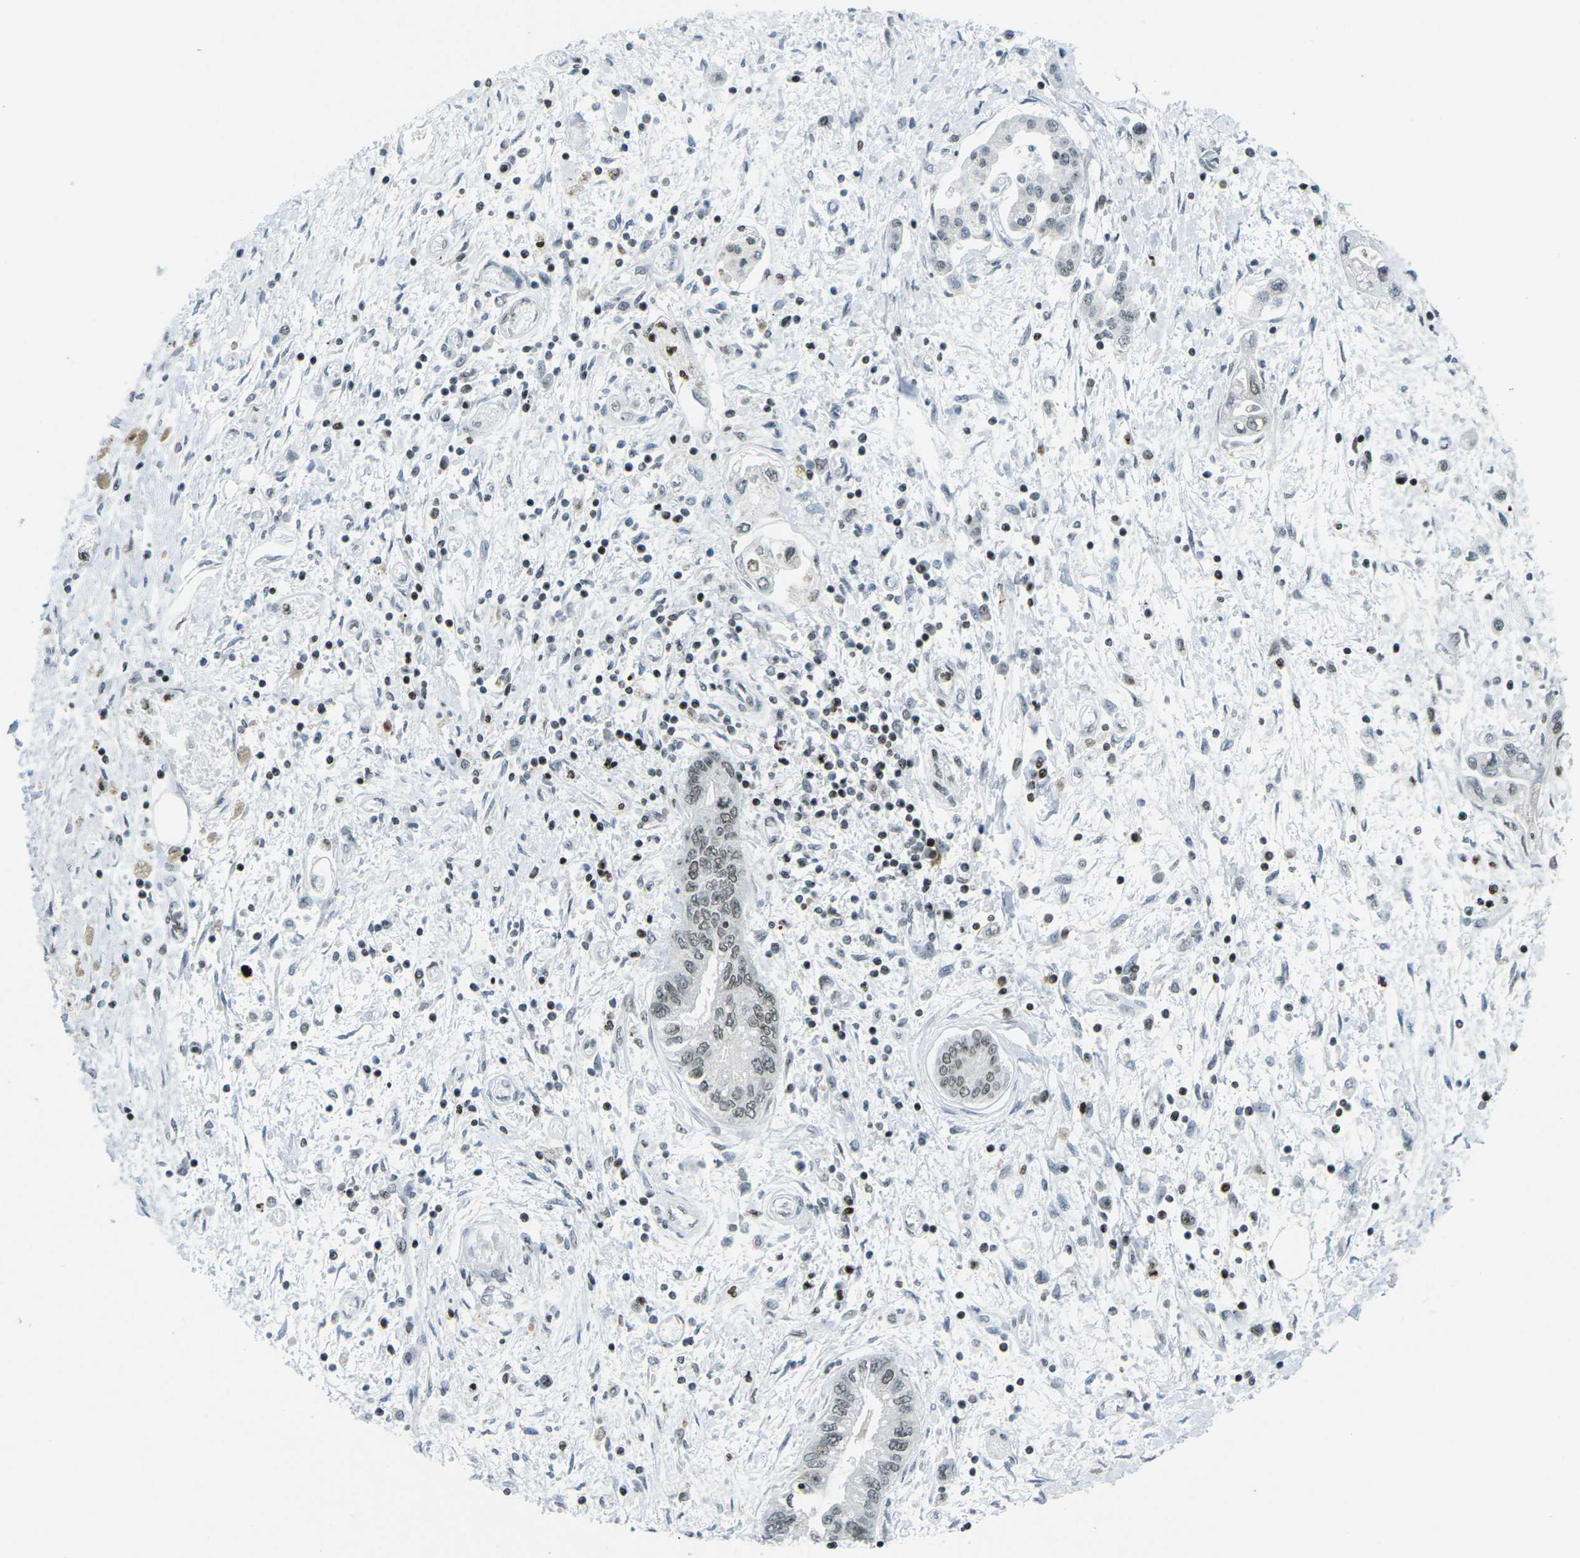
{"staining": {"intensity": "moderate", "quantity": "<25%", "location": "nuclear"}, "tissue": "pancreatic cancer", "cell_type": "Tumor cells", "image_type": "cancer", "snomed": [{"axis": "morphology", "description": "Adenocarcinoma, NOS"}, {"axis": "topography", "description": "Pancreas"}], "caption": "Pancreatic cancer stained with a brown dye displays moderate nuclear positive staining in about <25% of tumor cells.", "gene": "EME1", "patient": {"sex": "male", "age": 56}}